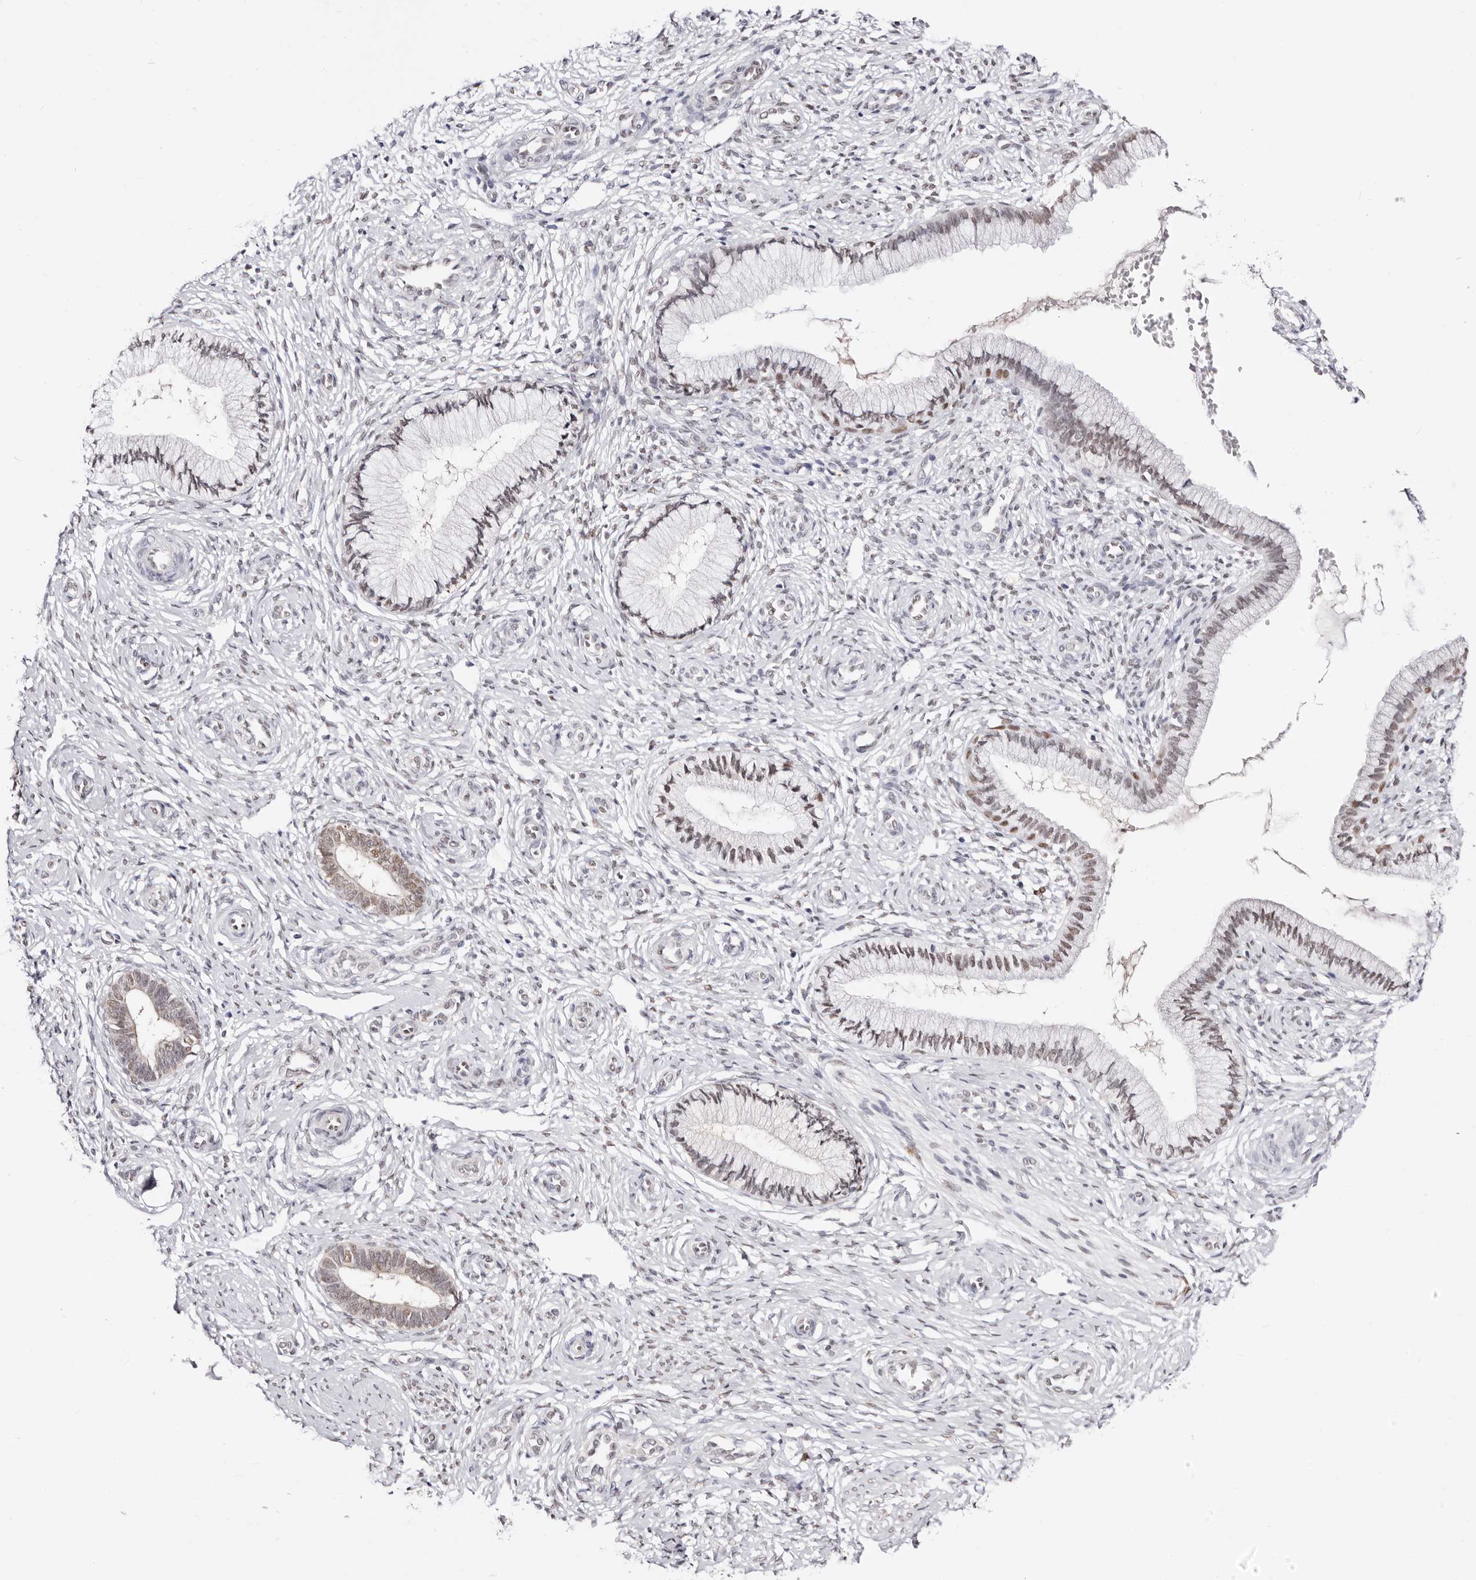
{"staining": {"intensity": "moderate", "quantity": "25%-75%", "location": "nuclear"}, "tissue": "cervix", "cell_type": "Glandular cells", "image_type": "normal", "snomed": [{"axis": "morphology", "description": "Normal tissue, NOS"}, {"axis": "topography", "description": "Cervix"}], "caption": "This histopathology image shows IHC staining of normal cervix, with medium moderate nuclear staining in approximately 25%-75% of glandular cells.", "gene": "TKT", "patient": {"sex": "female", "age": 27}}